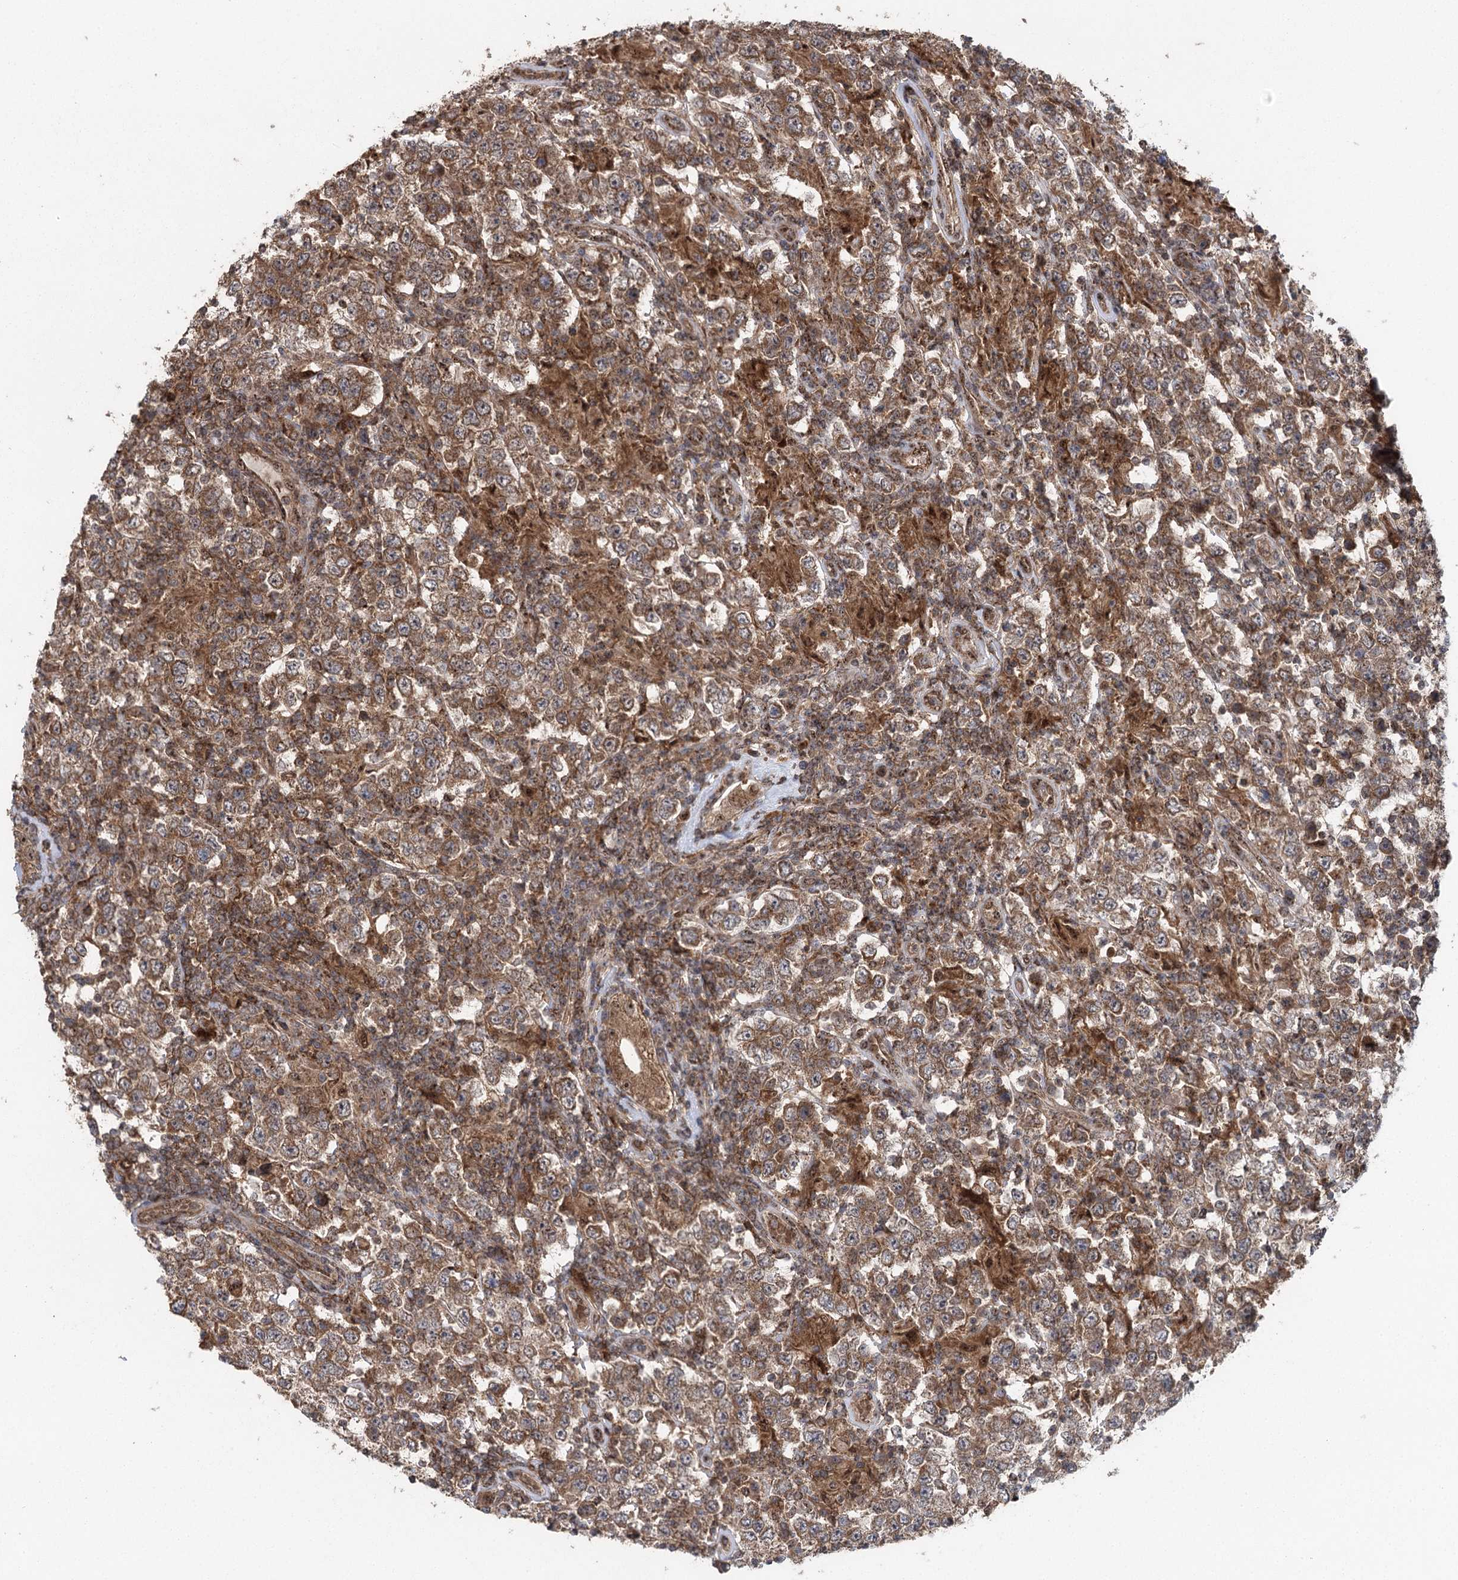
{"staining": {"intensity": "moderate", "quantity": ">75%", "location": "cytoplasmic/membranous"}, "tissue": "testis cancer", "cell_type": "Tumor cells", "image_type": "cancer", "snomed": [{"axis": "morphology", "description": "Normal tissue, NOS"}, {"axis": "morphology", "description": "Urothelial carcinoma, High grade"}, {"axis": "morphology", "description": "Seminoma, NOS"}, {"axis": "morphology", "description": "Carcinoma, Embryonal, NOS"}, {"axis": "topography", "description": "Urinary bladder"}, {"axis": "topography", "description": "Testis"}], "caption": "Immunohistochemistry (DAB (3,3'-diaminobenzidine)) staining of testis cancer reveals moderate cytoplasmic/membranous protein staining in approximately >75% of tumor cells.", "gene": "C12orf4", "patient": {"sex": "male", "age": 41}}